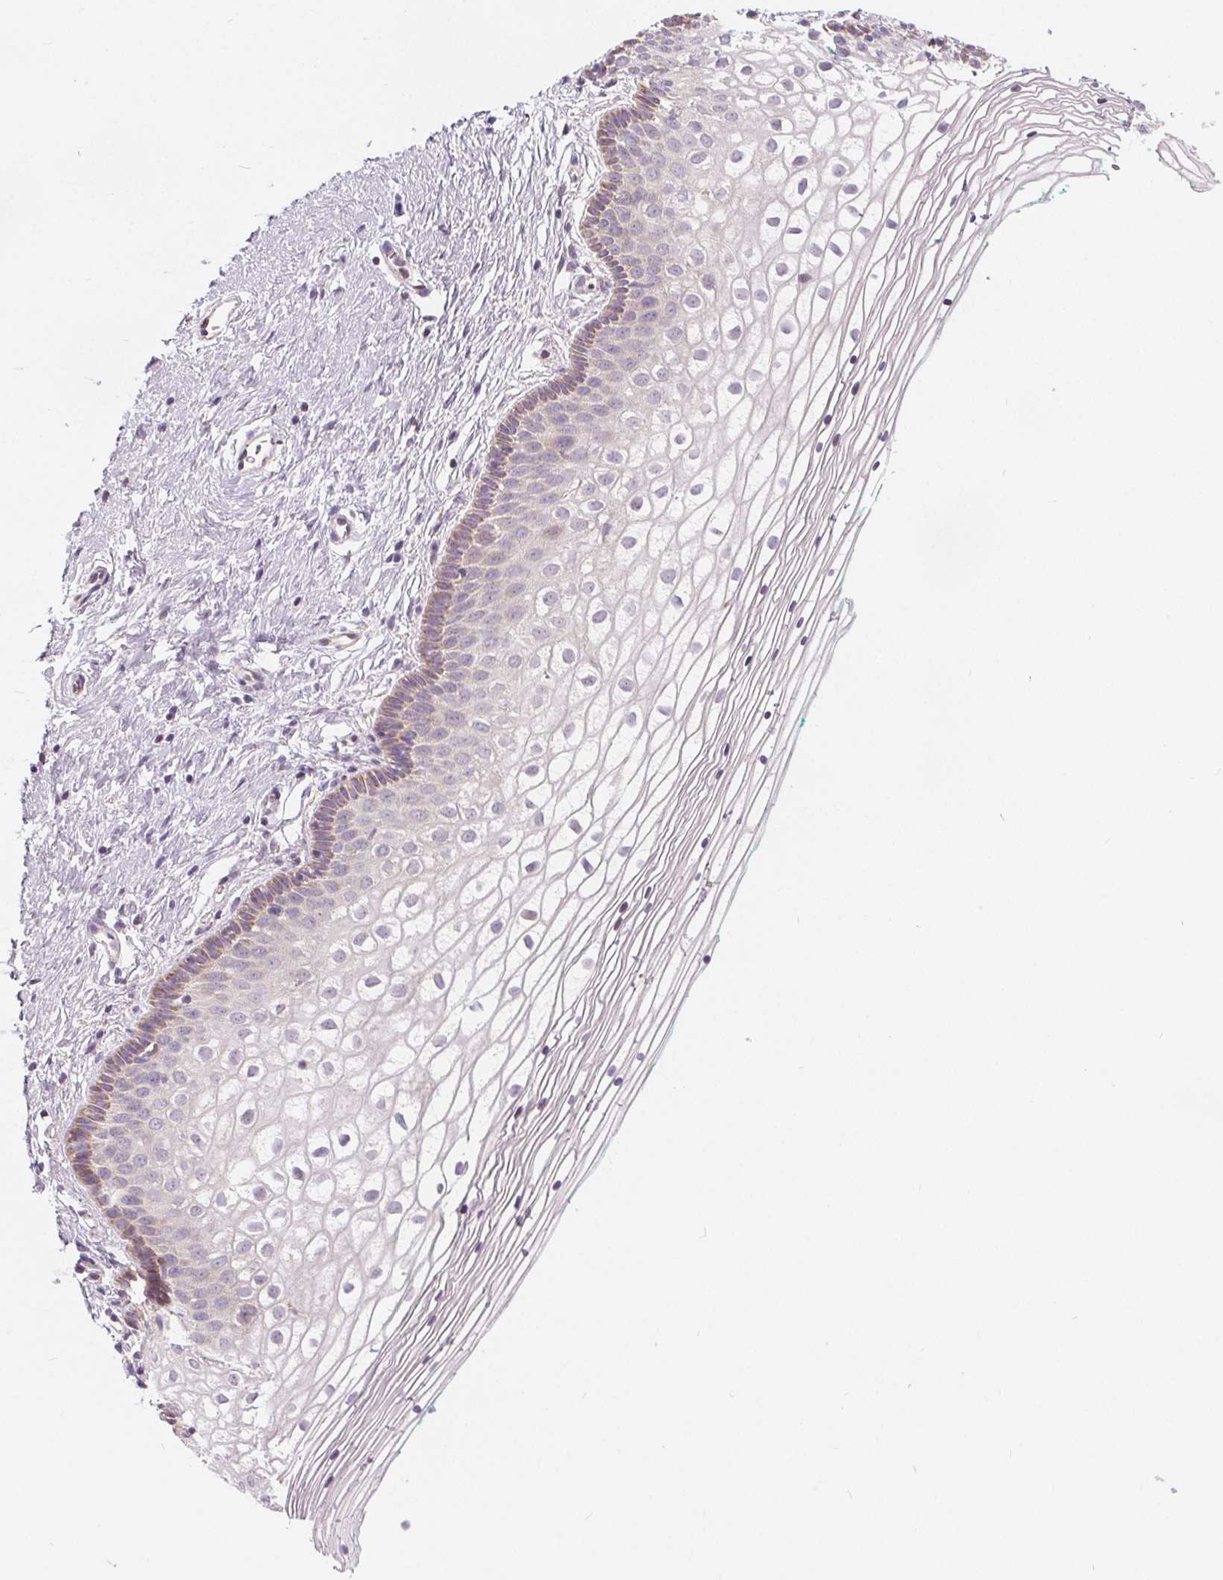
{"staining": {"intensity": "weak", "quantity": "<25%", "location": "cytoplasmic/membranous"}, "tissue": "vagina", "cell_type": "Squamous epithelial cells", "image_type": "normal", "snomed": [{"axis": "morphology", "description": "Normal tissue, NOS"}, {"axis": "topography", "description": "Vagina"}], "caption": "The histopathology image exhibits no significant expression in squamous epithelial cells of vagina. (DAB IHC visualized using brightfield microscopy, high magnification).", "gene": "NUP210L", "patient": {"sex": "female", "age": 36}}